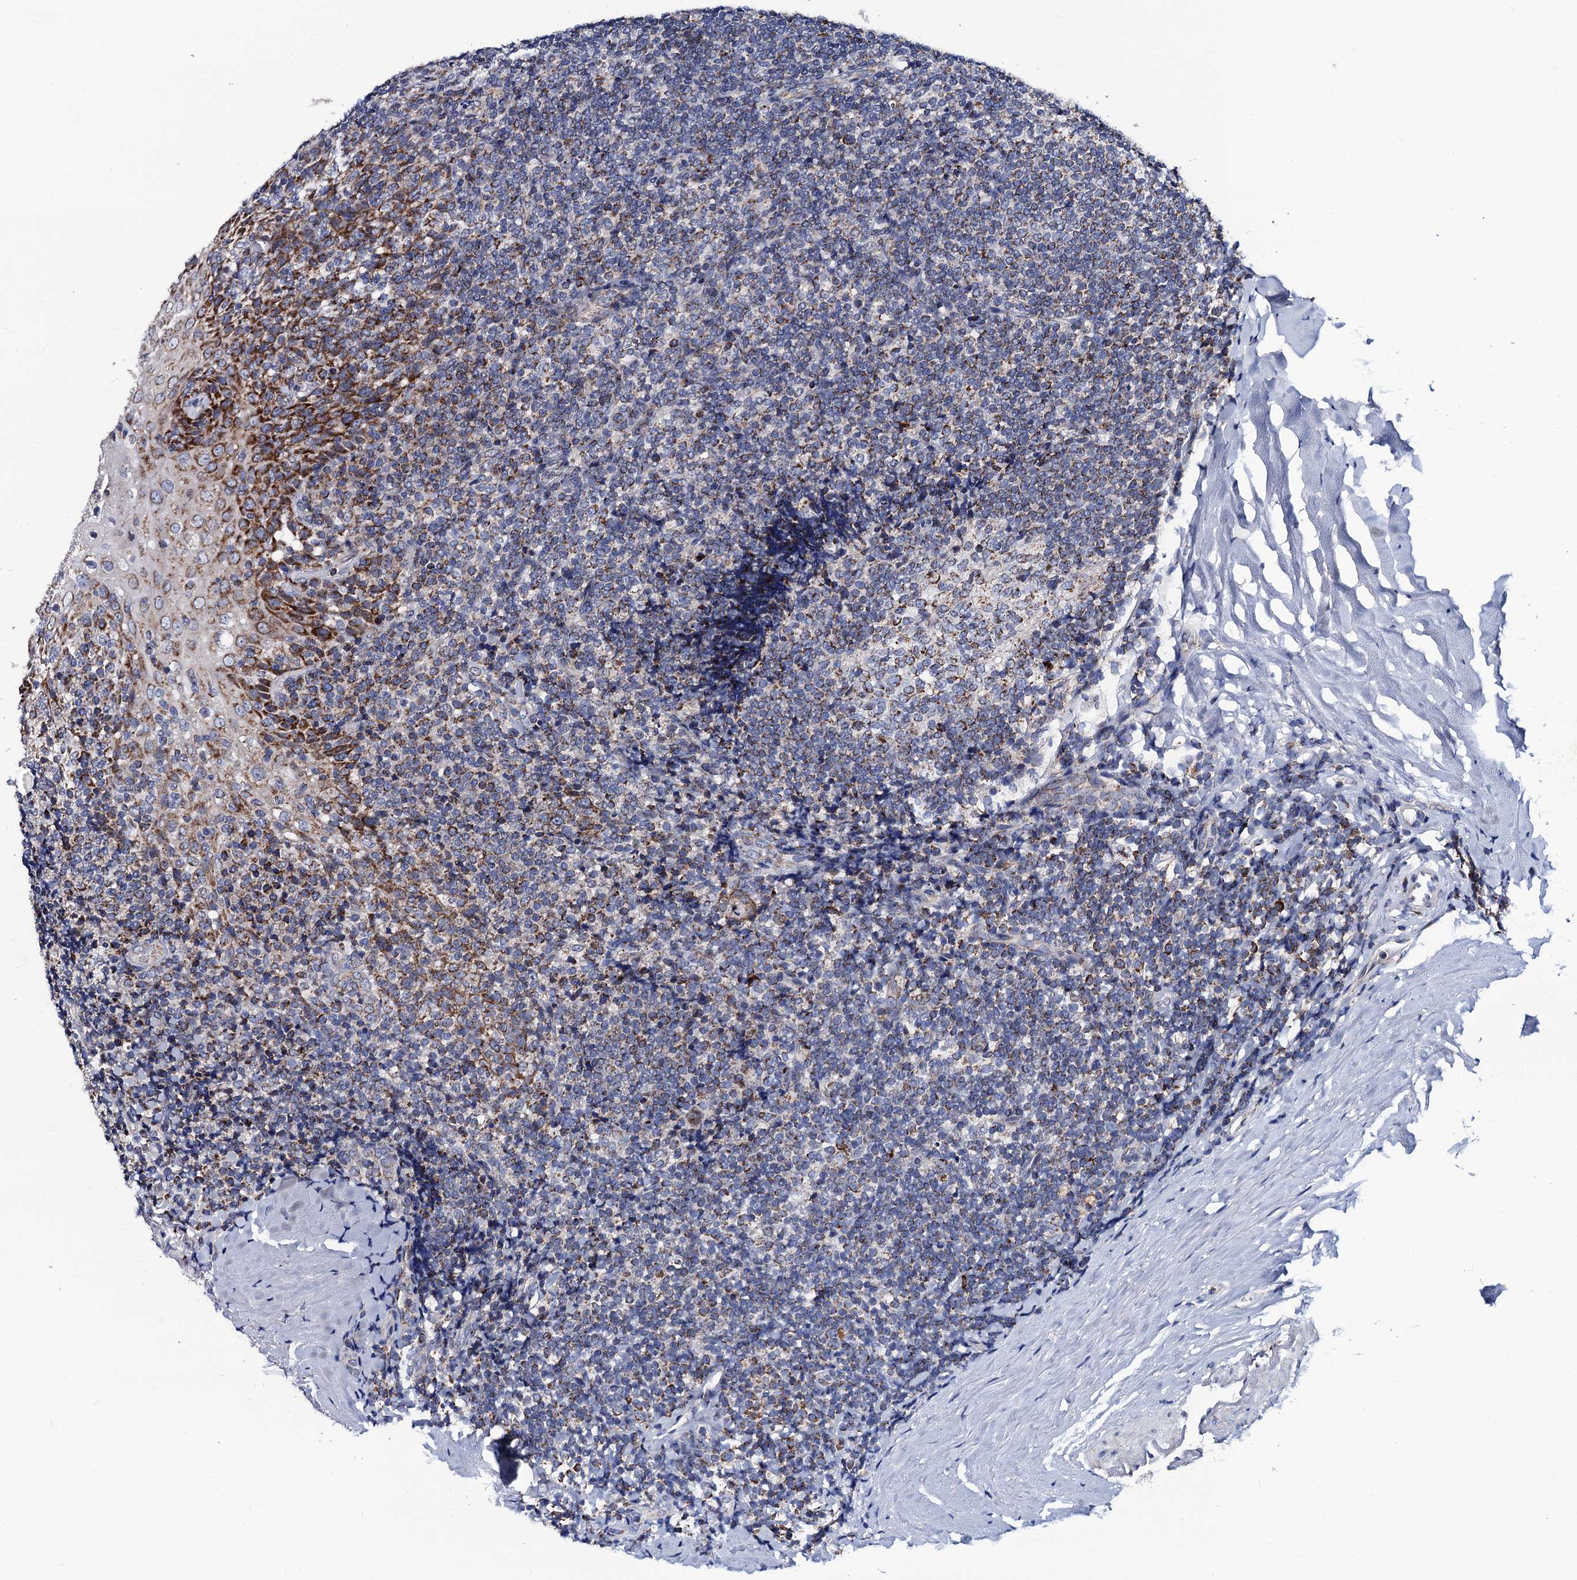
{"staining": {"intensity": "moderate", "quantity": "25%-75%", "location": "cytoplasmic/membranous"}, "tissue": "tonsil", "cell_type": "Germinal center cells", "image_type": "normal", "snomed": [{"axis": "morphology", "description": "Normal tissue, NOS"}, {"axis": "topography", "description": "Tonsil"}], "caption": "Immunohistochemical staining of benign human tonsil reveals medium levels of moderate cytoplasmic/membranous positivity in approximately 25%-75% of germinal center cells. (DAB IHC with brightfield microscopy, high magnification).", "gene": "PTCD3", "patient": {"sex": "male", "age": 37}}